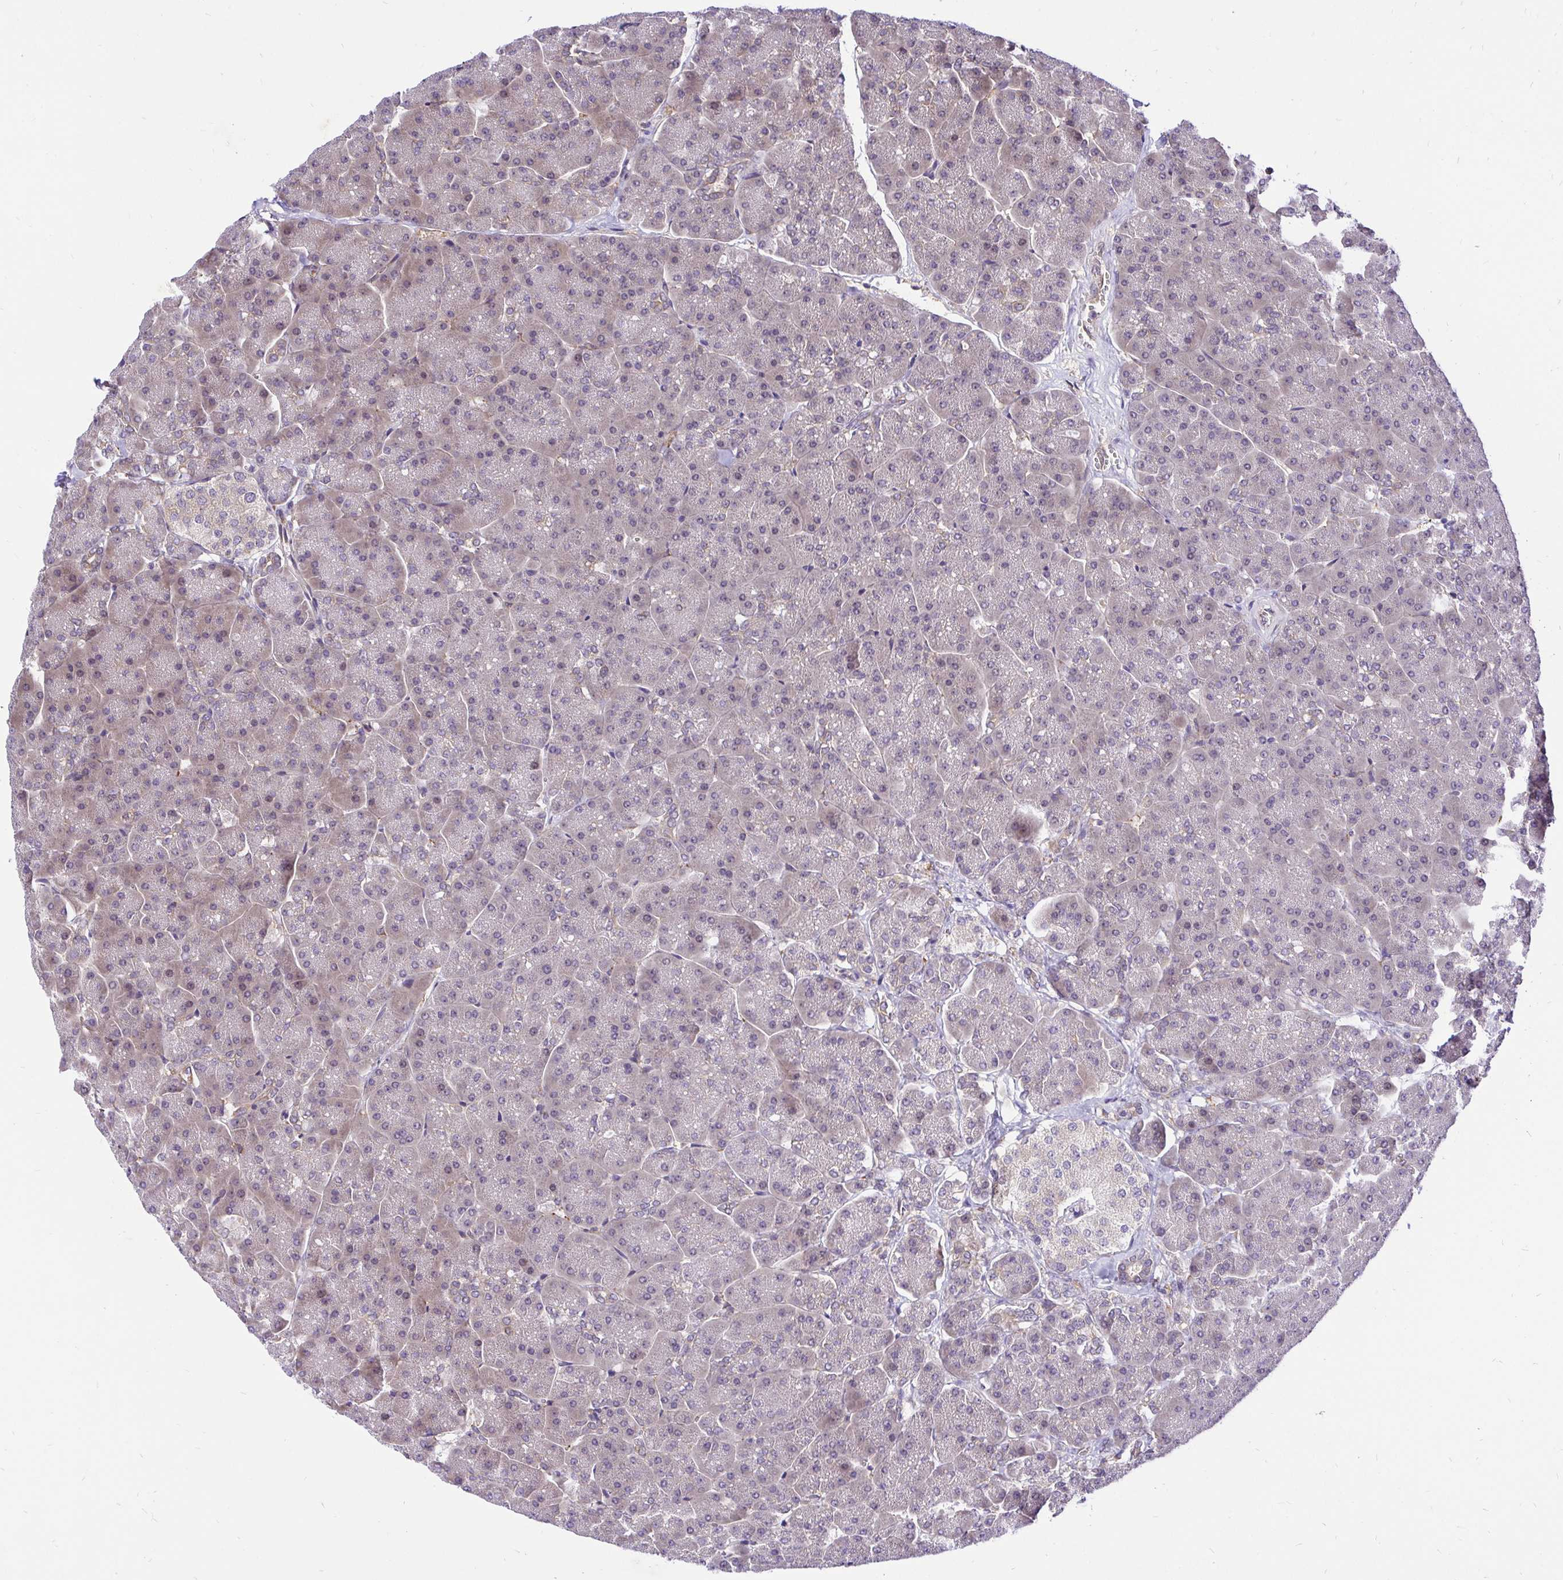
{"staining": {"intensity": "weak", "quantity": "<25%", "location": "cytoplasmic/membranous"}, "tissue": "pancreas", "cell_type": "Exocrine glandular cells", "image_type": "normal", "snomed": [{"axis": "morphology", "description": "Normal tissue, NOS"}, {"axis": "topography", "description": "Pancreas"}, {"axis": "topography", "description": "Peripheral nerve tissue"}], "caption": "Immunohistochemical staining of benign human pancreas shows no significant positivity in exocrine glandular cells. (Stains: DAB (3,3'-diaminobenzidine) immunohistochemistry (IHC) with hematoxylin counter stain, Microscopy: brightfield microscopy at high magnification).", "gene": "CCDC122", "patient": {"sex": "male", "age": 54}}